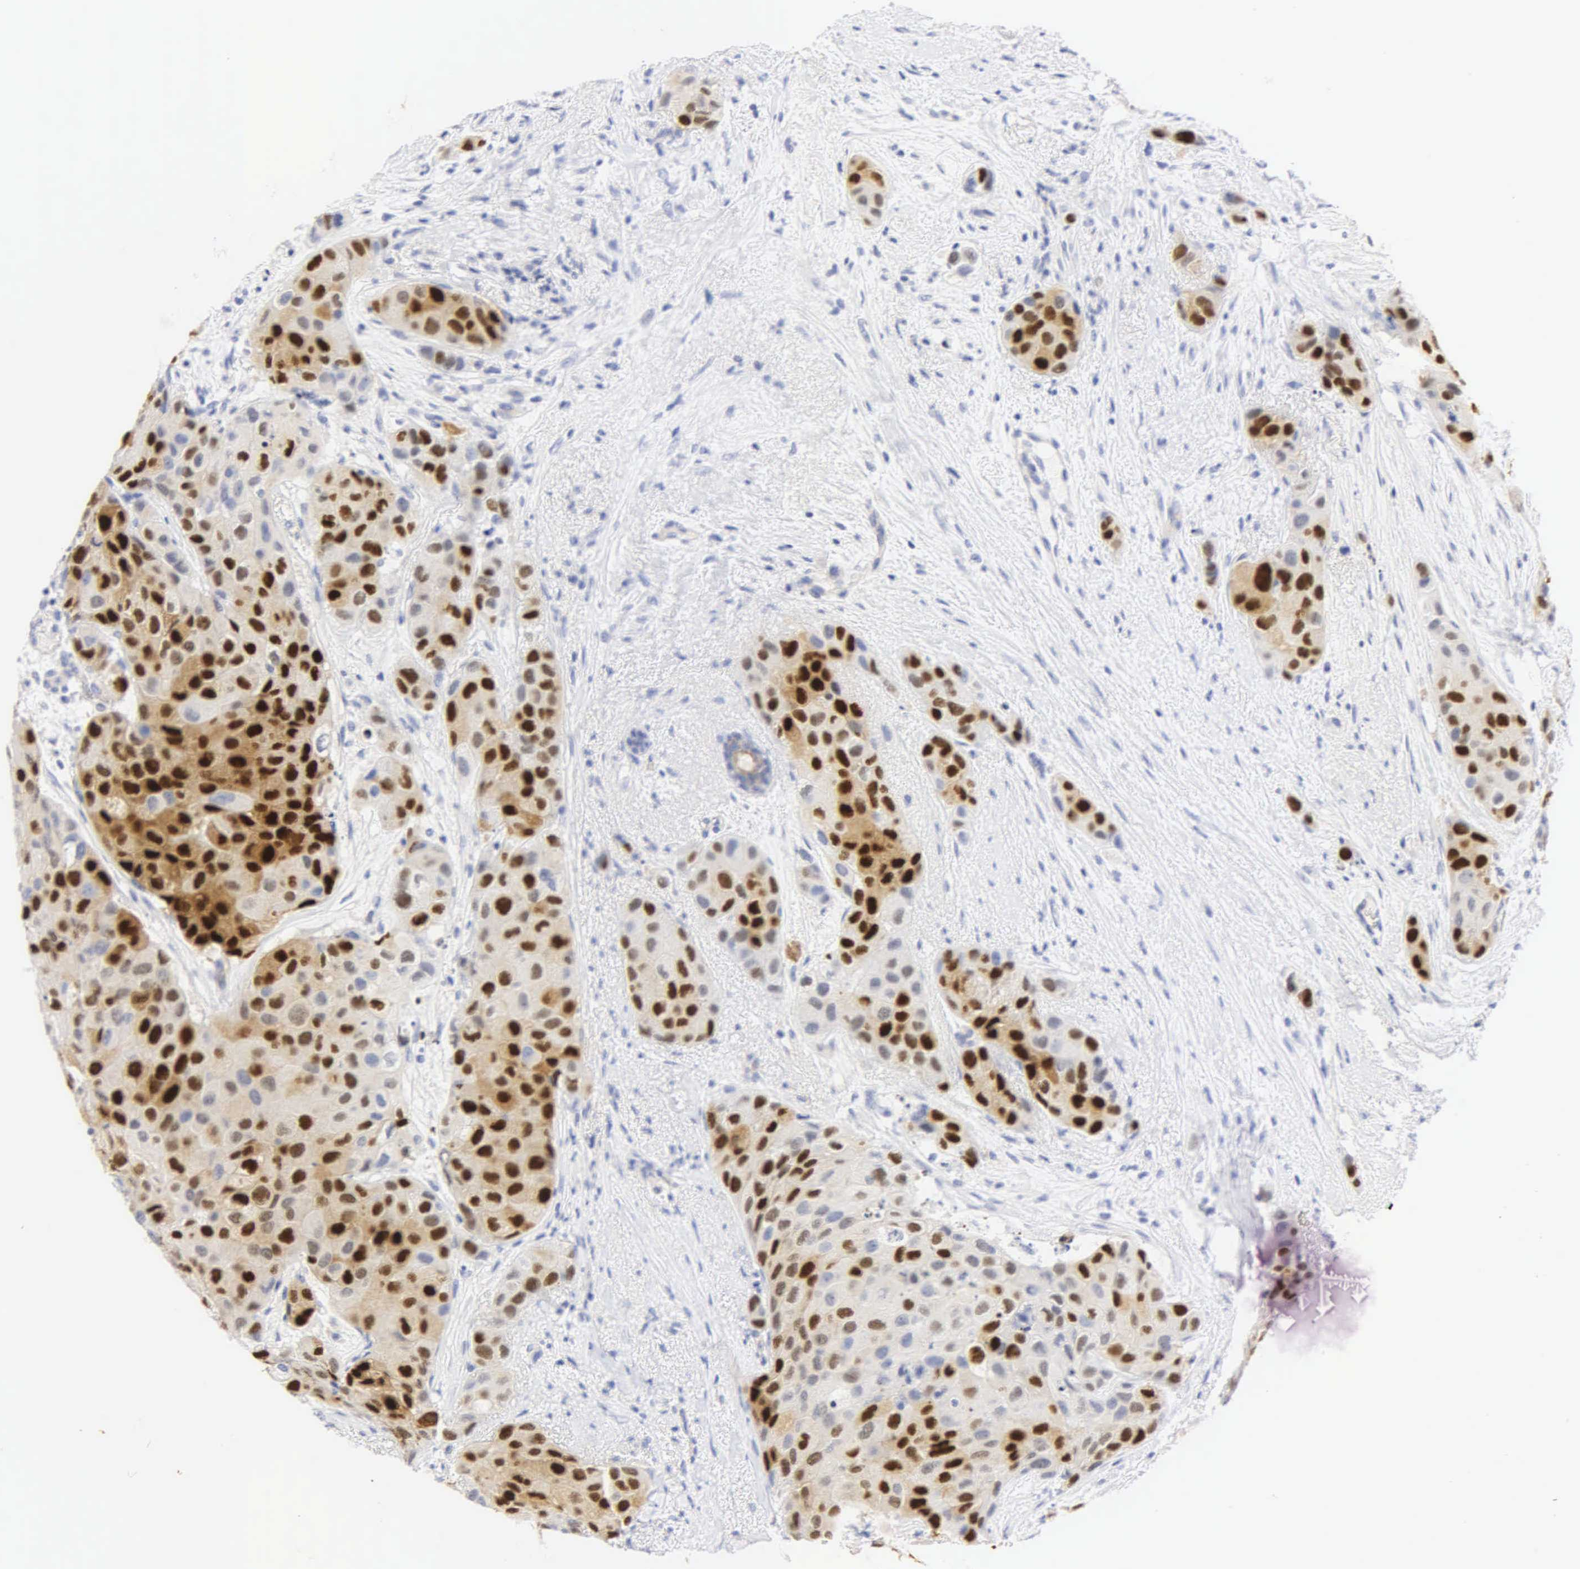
{"staining": {"intensity": "strong", "quantity": ">75%", "location": "cytoplasmic/membranous,nuclear"}, "tissue": "breast cancer", "cell_type": "Tumor cells", "image_type": "cancer", "snomed": [{"axis": "morphology", "description": "Duct carcinoma"}, {"axis": "topography", "description": "Breast"}], "caption": "Human invasive ductal carcinoma (breast) stained with a brown dye displays strong cytoplasmic/membranous and nuclear positive staining in about >75% of tumor cells.", "gene": "PGR", "patient": {"sex": "female", "age": 68}}